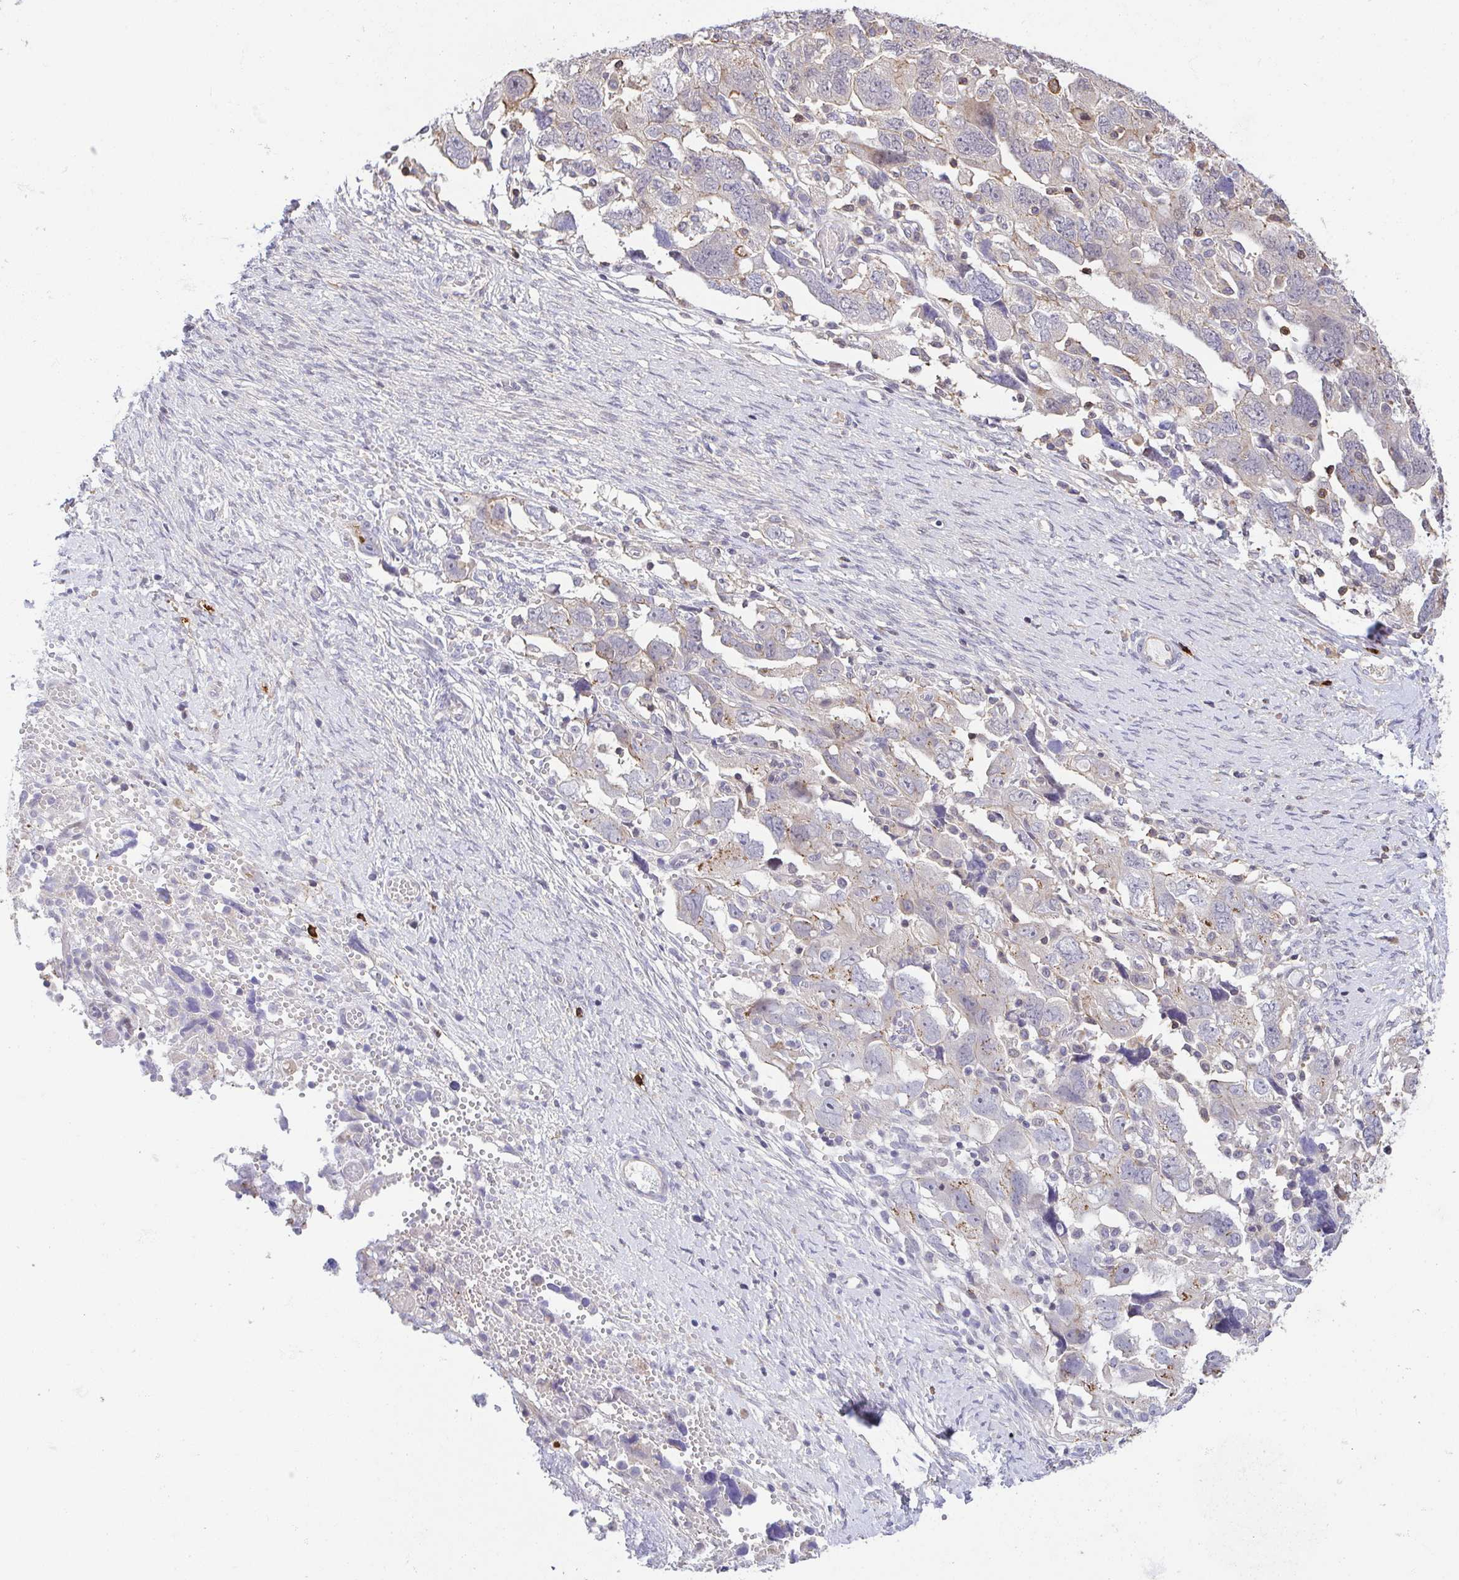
{"staining": {"intensity": "negative", "quantity": "none", "location": "none"}, "tissue": "ovarian cancer", "cell_type": "Tumor cells", "image_type": "cancer", "snomed": [{"axis": "morphology", "description": "Carcinoma, NOS"}, {"axis": "morphology", "description": "Cystadenocarcinoma, serous, NOS"}, {"axis": "topography", "description": "Ovary"}], "caption": "Immunohistochemical staining of human serous cystadenocarcinoma (ovarian) reveals no significant positivity in tumor cells.", "gene": "PREPL", "patient": {"sex": "female", "age": 69}}